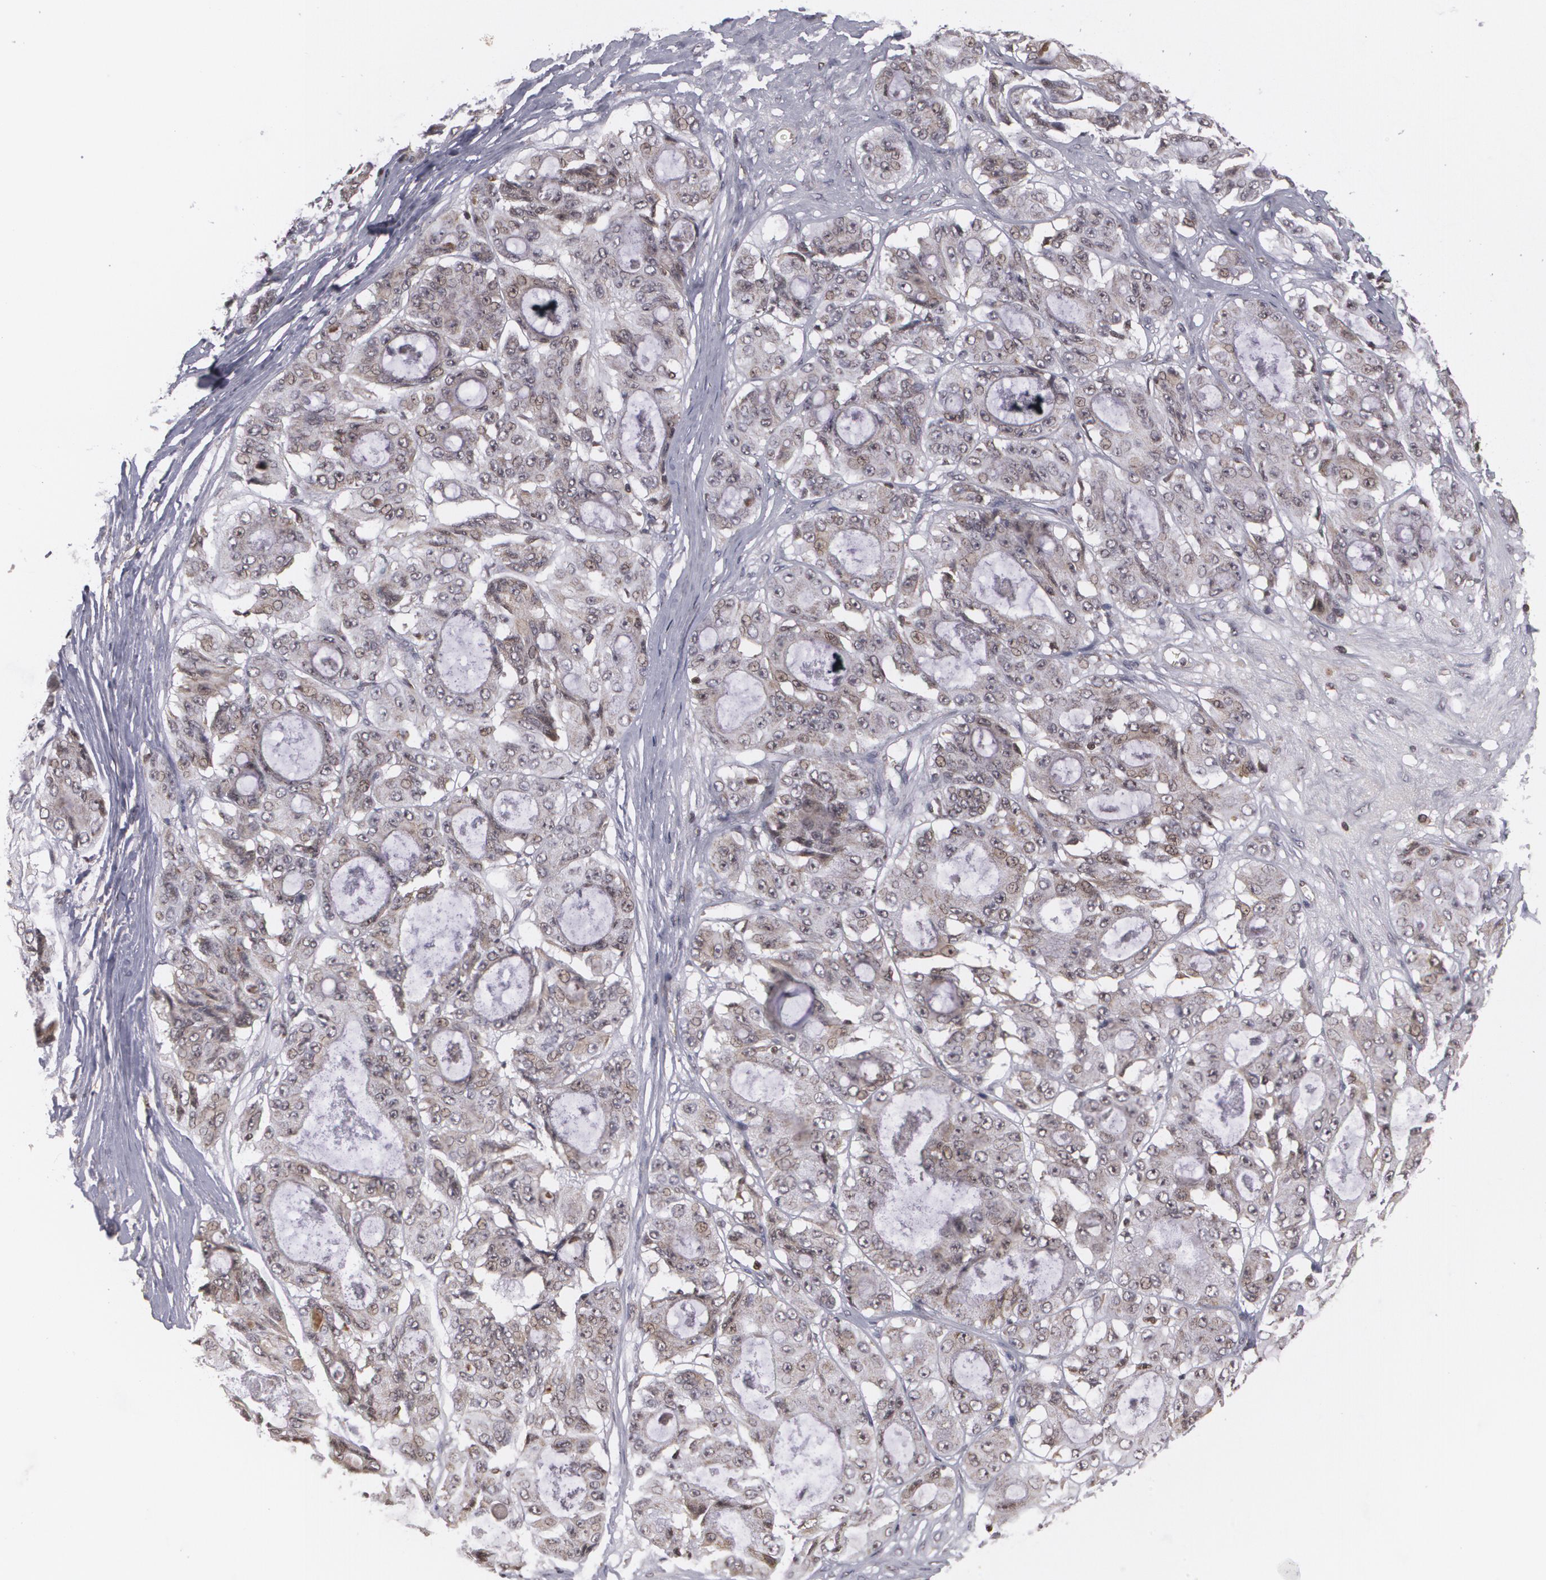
{"staining": {"intensity": "weak", "quantity": "25%-75%", "location": "nuclear"}, "tissue": "ovarian cancer", "cell_type": "Tumor cells", "image_type": "cancer", "snomed": [{"axis": "morphology", "description": "Carcinoma, endometroid"}, {"axis": "topography", "description": "Ovary"}], "caption": "IHC histopathology image of human ovarian cancer stained for a protein (brown), which demonstrates low levels of weak nuclear positivity in approximately 25%-75% of tumor cells.", "gene": "MXD1", "patient": {"sex": "female", "age": 61}}